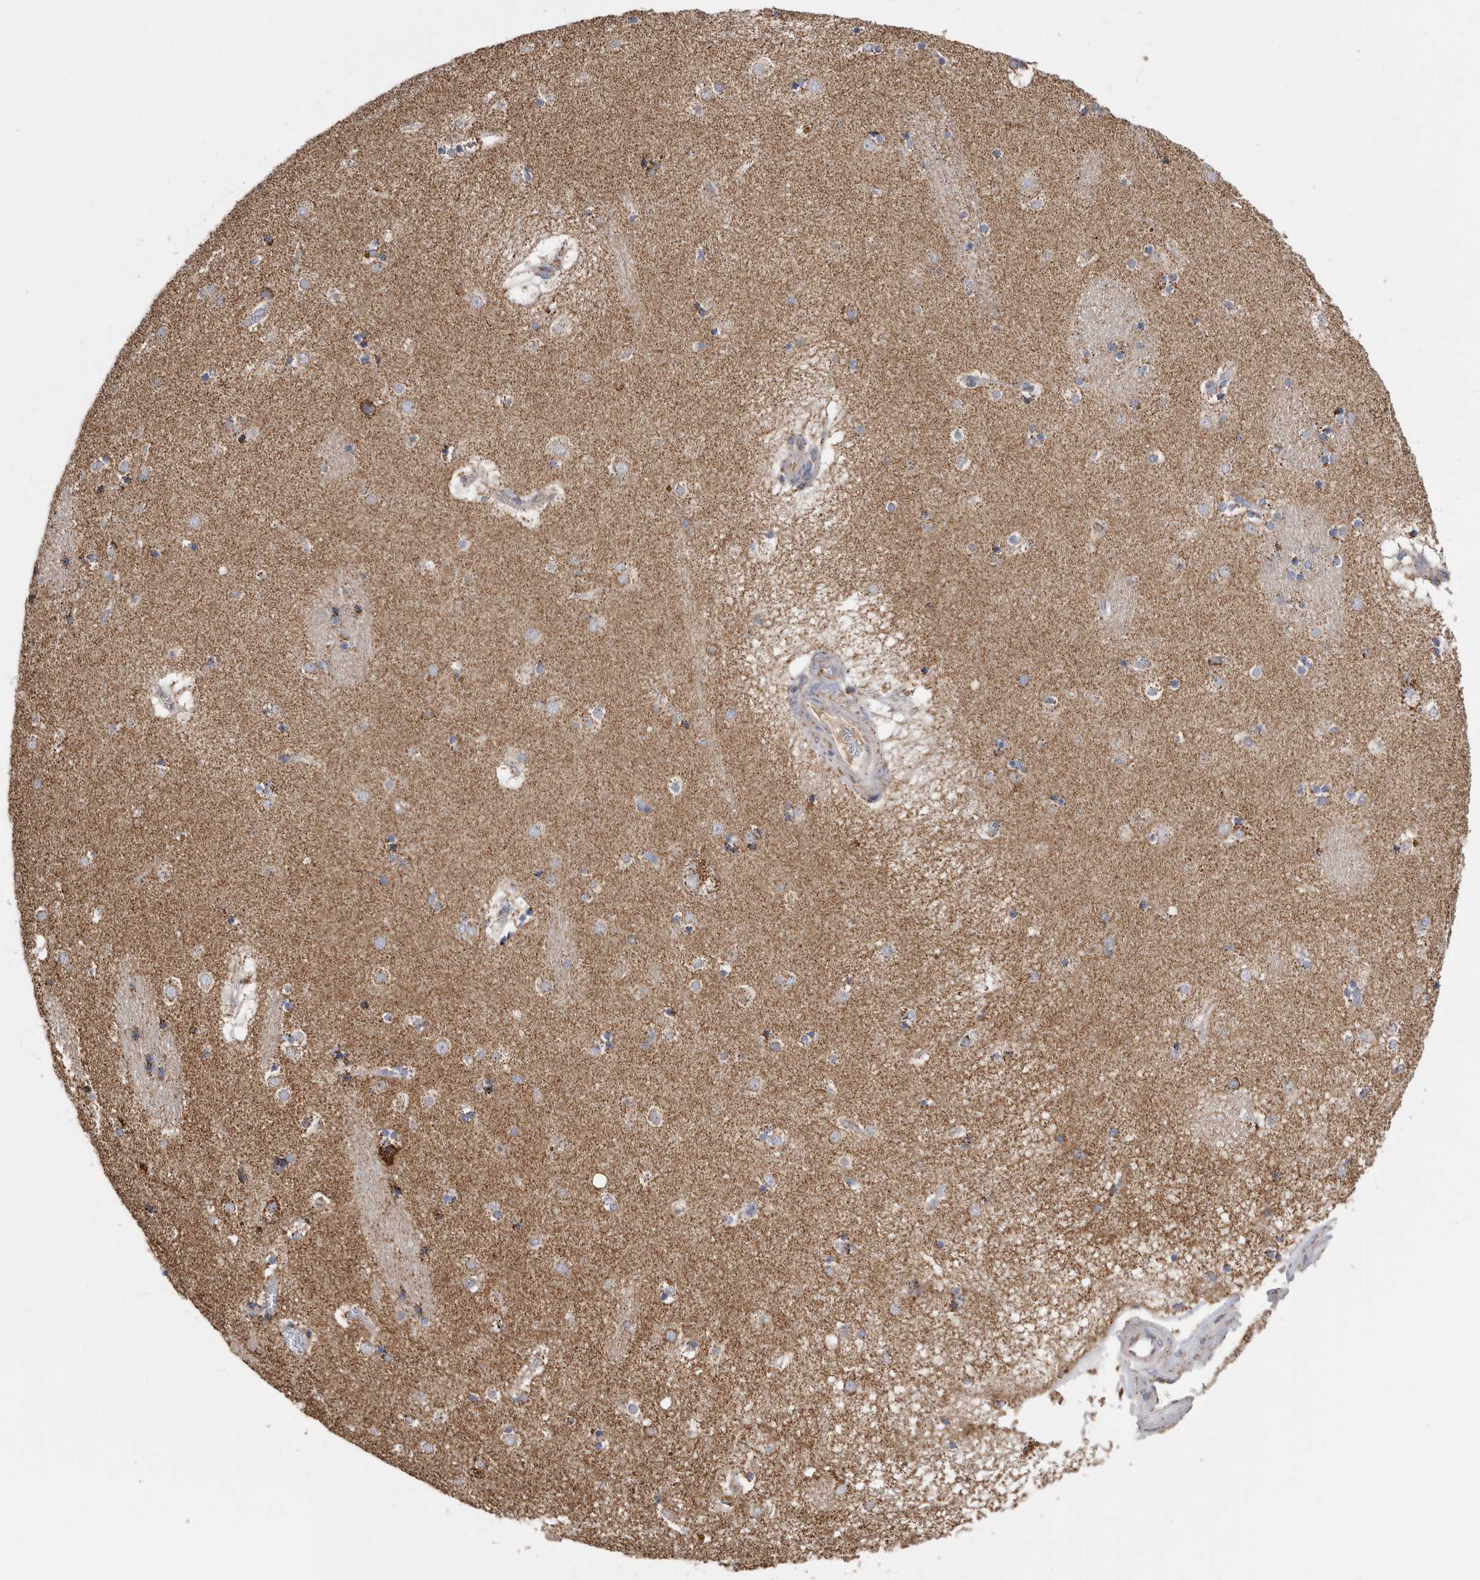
{"staining": {"intensity": "moderate", "quantity": "25%-75%", "location": "cytoplasmic/membranous"}, "tissue": "caudate", "cell_type": "Glial cells", "image_type": "normal", "snomed": [{"axis": "morphology", "description": "Normal tissue, NOS"}, {"axis": "topography", "description": "Lateral ventricle wall"}], "caption": "A photomicrograph of human caudate stained for a protein displays moderate cytoplasmic/membranous brown staining in glial cells. The staining was performed using DAB, with brown indicating positive protein expression. Nuclei are stained blue with hematoxylin.", "gene": "WFDC1", "patient": {"sex": "male", "age": 70}}